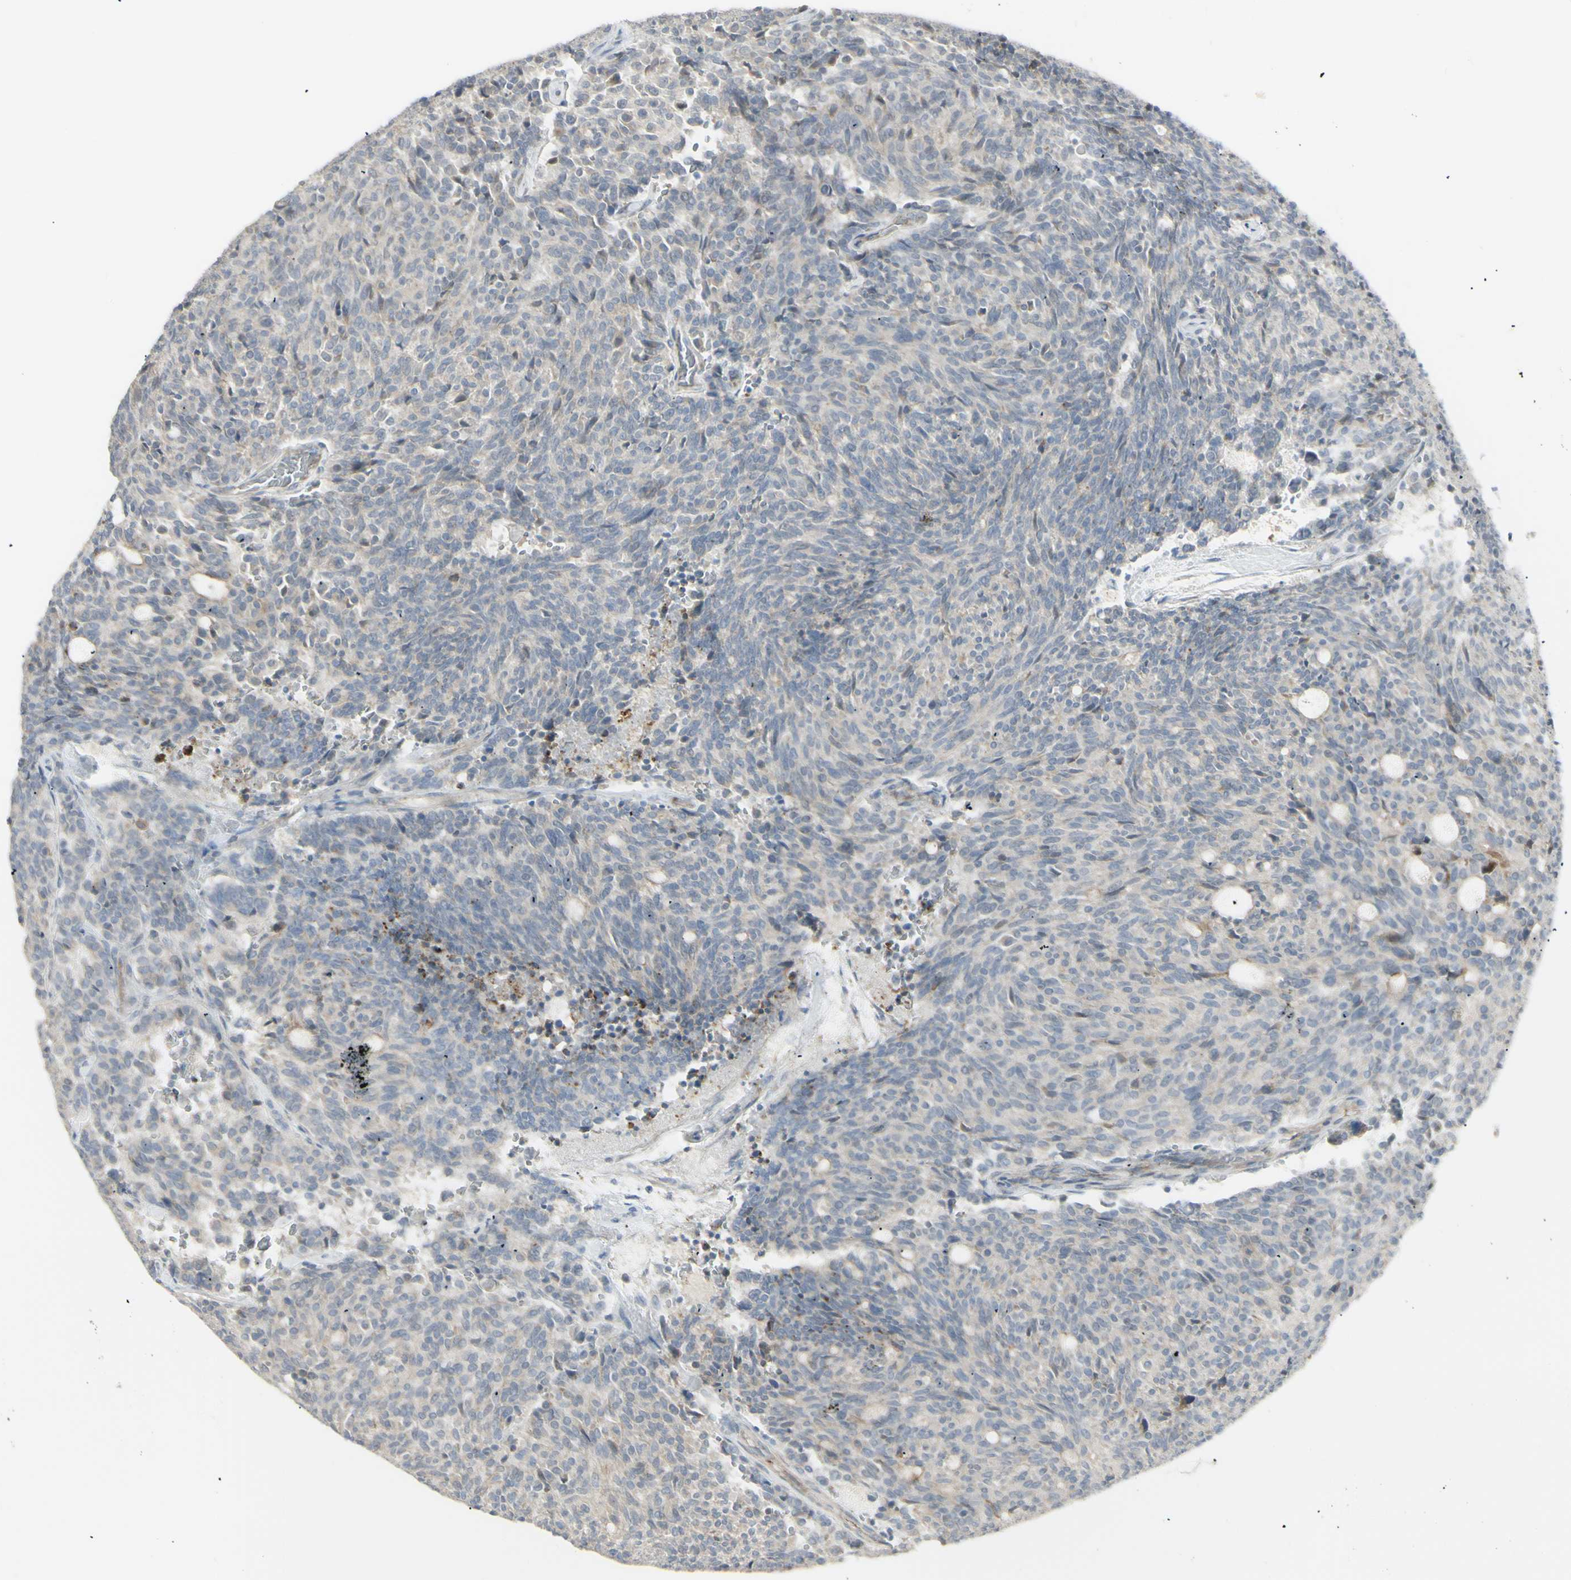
{"staining": {"intensity": "negative", "quantity": "none", "location": "none"}, "tissue": "carcinoid", "cell_type": "Tumor cells", "image_type": "cancer", "snomed": [{"axis": "morphology", "description": "Carcinoid, malignant, NOS"}, {"axis": "topography", "description": "Pancreas"}], "caption": "Immunohistochemistry micrograph of neoplastic tissue: malignant carcinoid stained with DAB demonstrates no significant protein staining in tumor cells. (Stains: DAB IHC with hematoxylin counter stain, Microscopy: brightfield microscopy at high magnification).", "gene": "NDST4", "patient": {"sex": "female", "age": 54}}